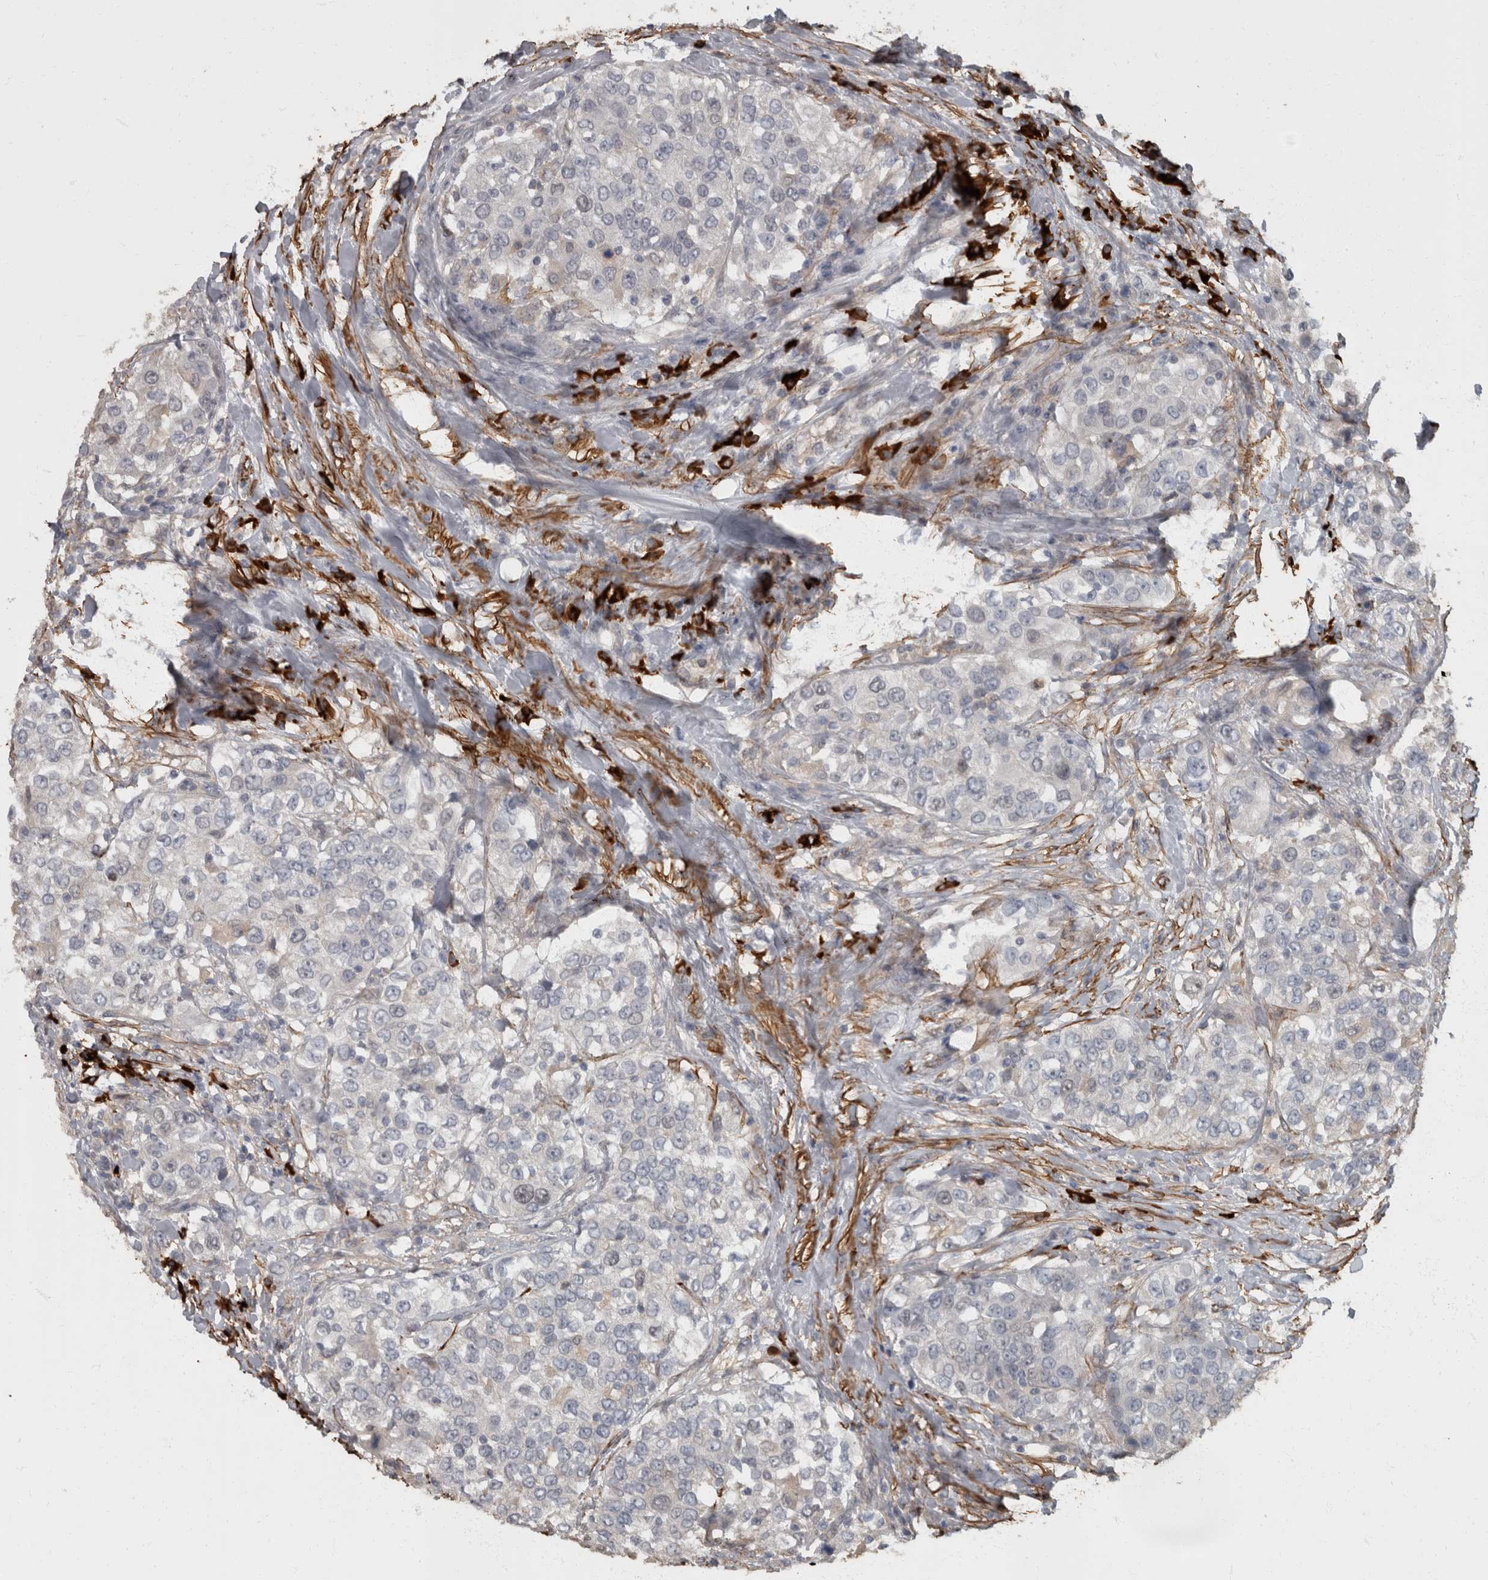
{"staining": {"intensity": "negative", "quantity": "none", "location": "none"}, "tissue": "urothelial cancer", "cell_type": "Tumor cells", "image_type": "cancer", "snomed": [{"axis": "morphology", "description": "Urothelial carcinoma, High grade"}, {"axis": "topography", "description": "Urinary bladder"}], "caption": "An immunohistochemistry (IHC) image of urothelial cancer is shown. There is no staining in tumor cells of urothelial cancer.", "gene": "MASTL", "patient": {"sex": "female", "age": 80}}